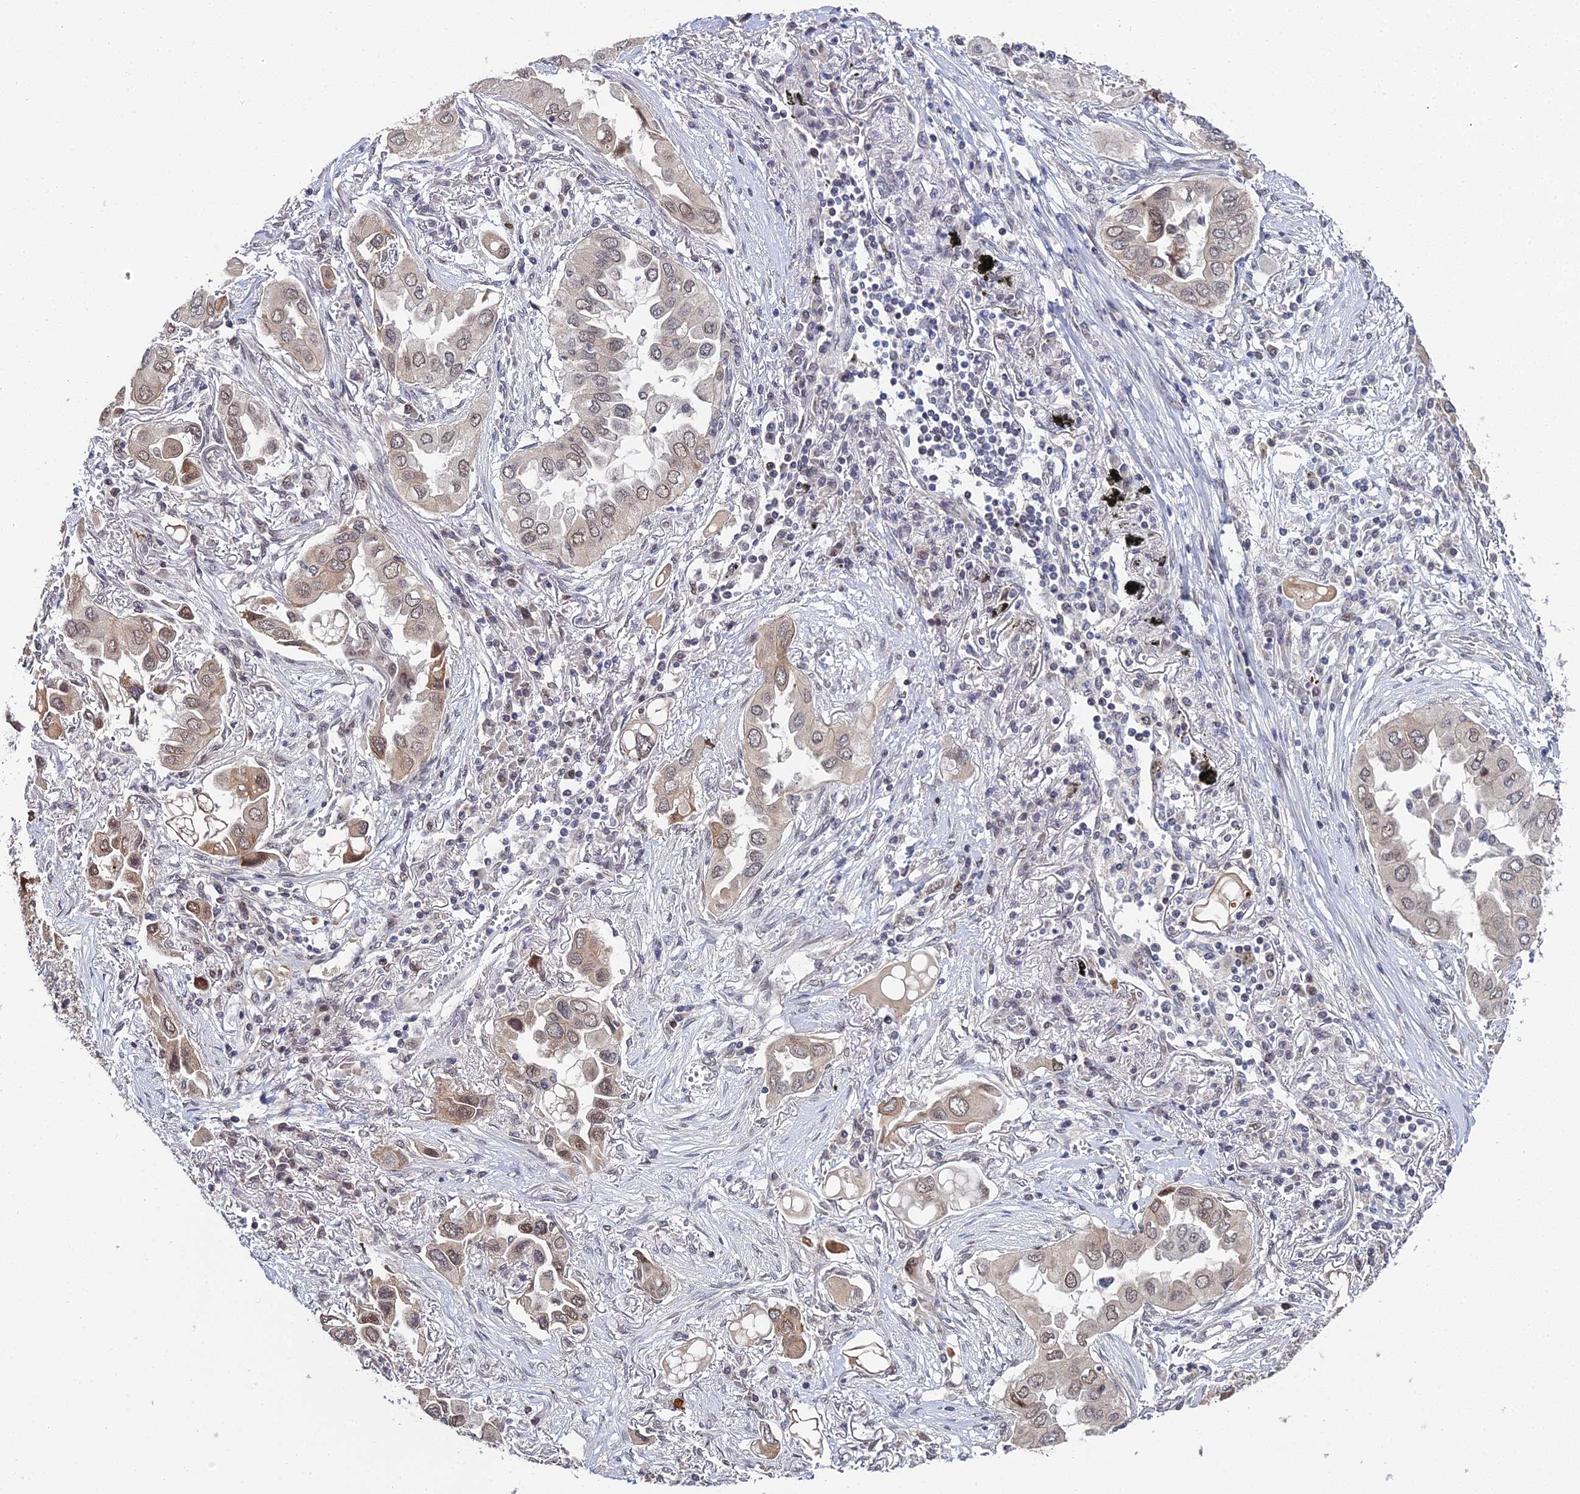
{"staining": {"intensity": "moderate", "quantity": "25%-75%", "location": "cytoplasmic/membranous,nuclear"}, "tissue": "lung cancer", "cell_type": "Tumor cells", "image_type": "cancer", "snomed": [{"axis": "morphology", "description": "Adenocarcinoma, NOS"}, {"axis": "topography", "description": "Lung"}], "caption": "High-power microscopy captured an immunohistochemistry micrograph of adenocarcinoma (lung), revealing moderate cytoplasmic/membranous and nuclear positivity in approximately 25%-75% of tumor cells.", "gene": "ERCC5", "patient": {"sex": "female", "age": 76}}